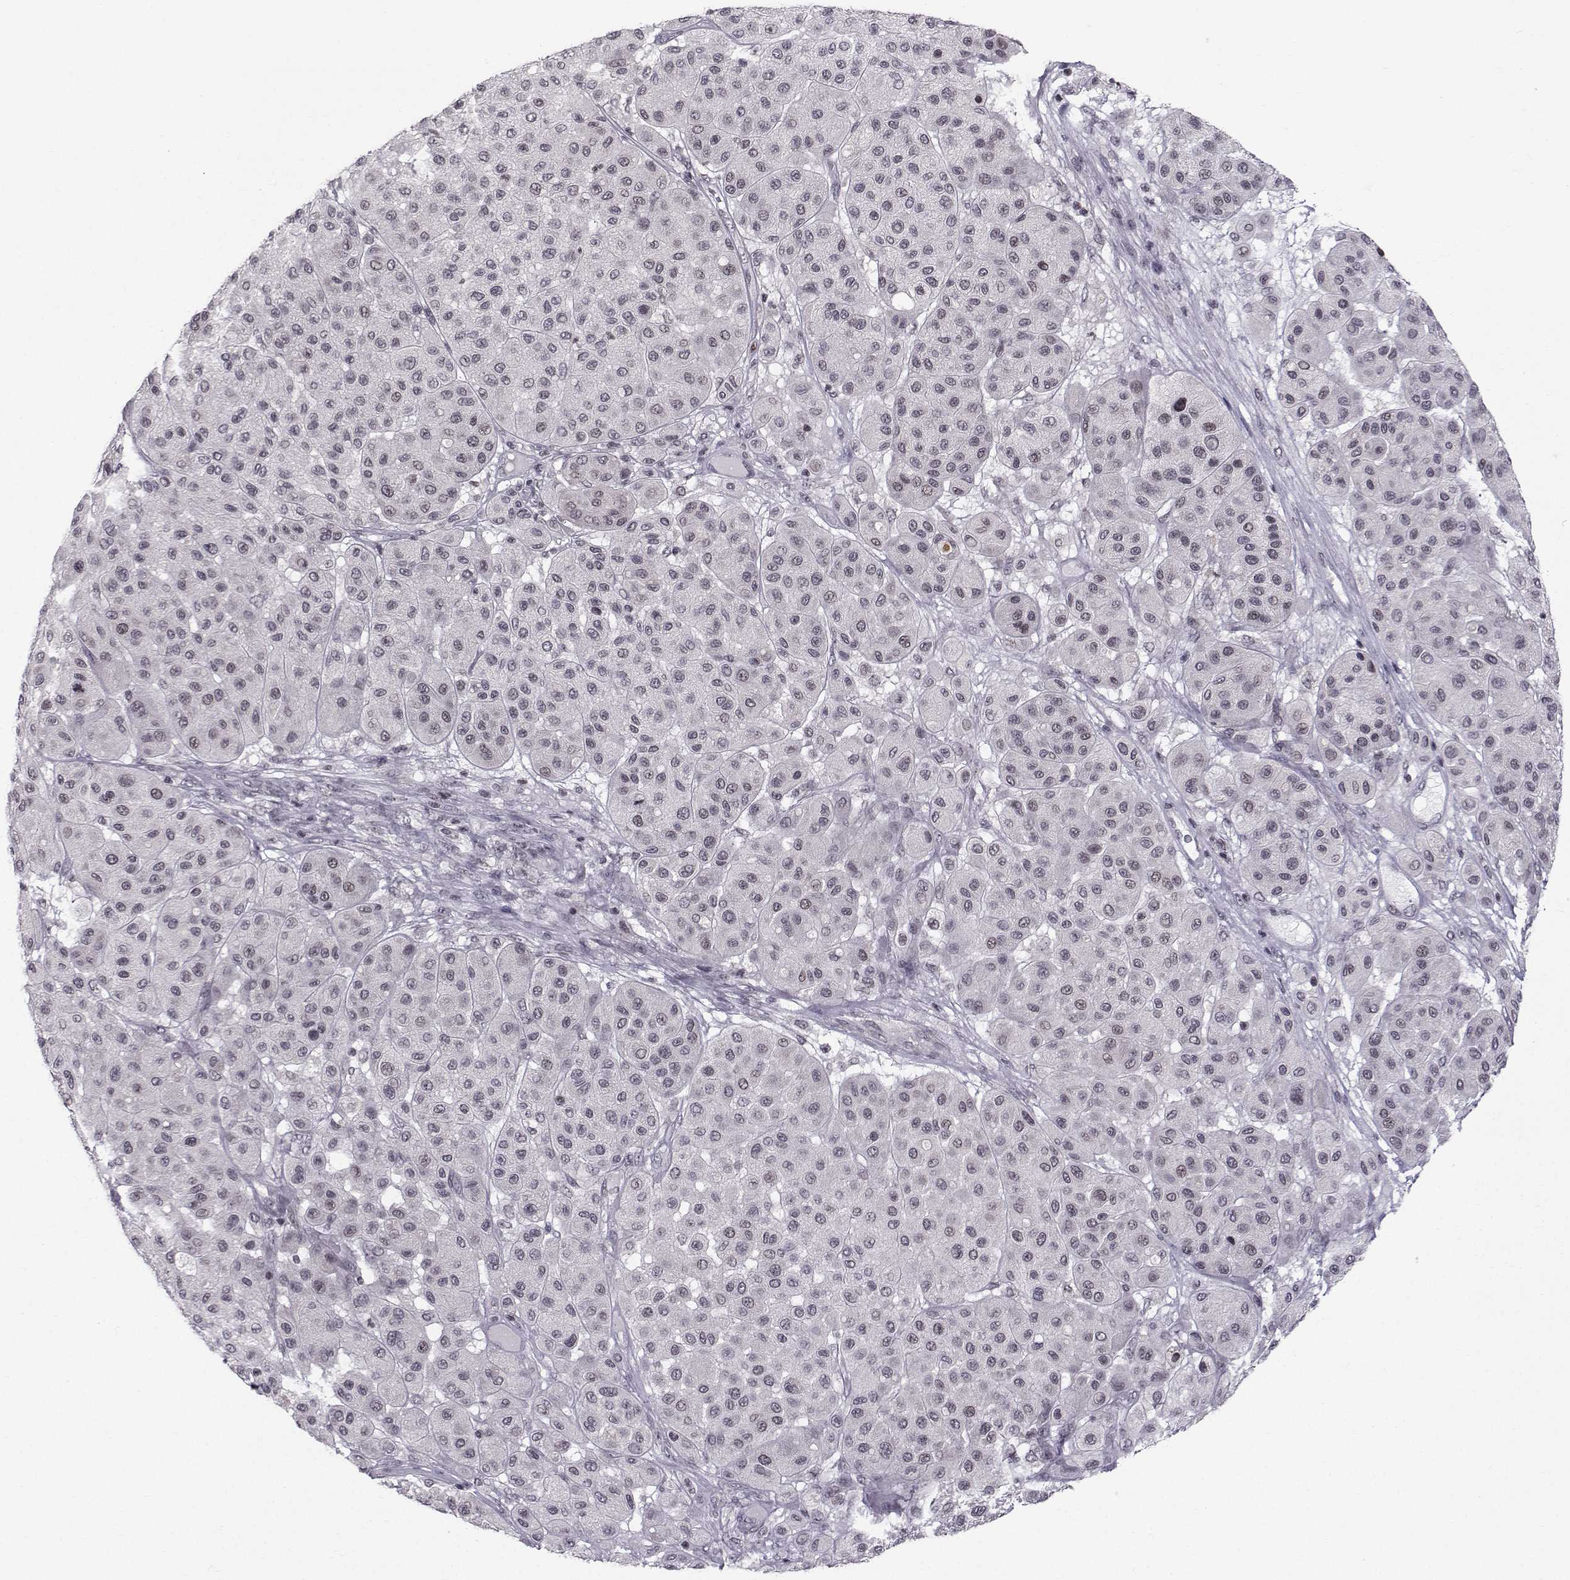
{"staining": {"intensity": "negative", "quantity": "none", "location": "none"}, "tissue": "melanoma", "cell_type": "Tumor cells", "image_type": "cancer", "snomed": [{"axis": "morphology", "description": "Malignant melanoma, Metastatic site"}, {"axis": "topography", "description": "Smooth muscle"}], "caption": "This is an immunohistochemistry (IHC) image of melanoma. There is no expression in tumor cells.", "gene": "MARCHF4", "patient": {"sex": "male", "age": 41}}